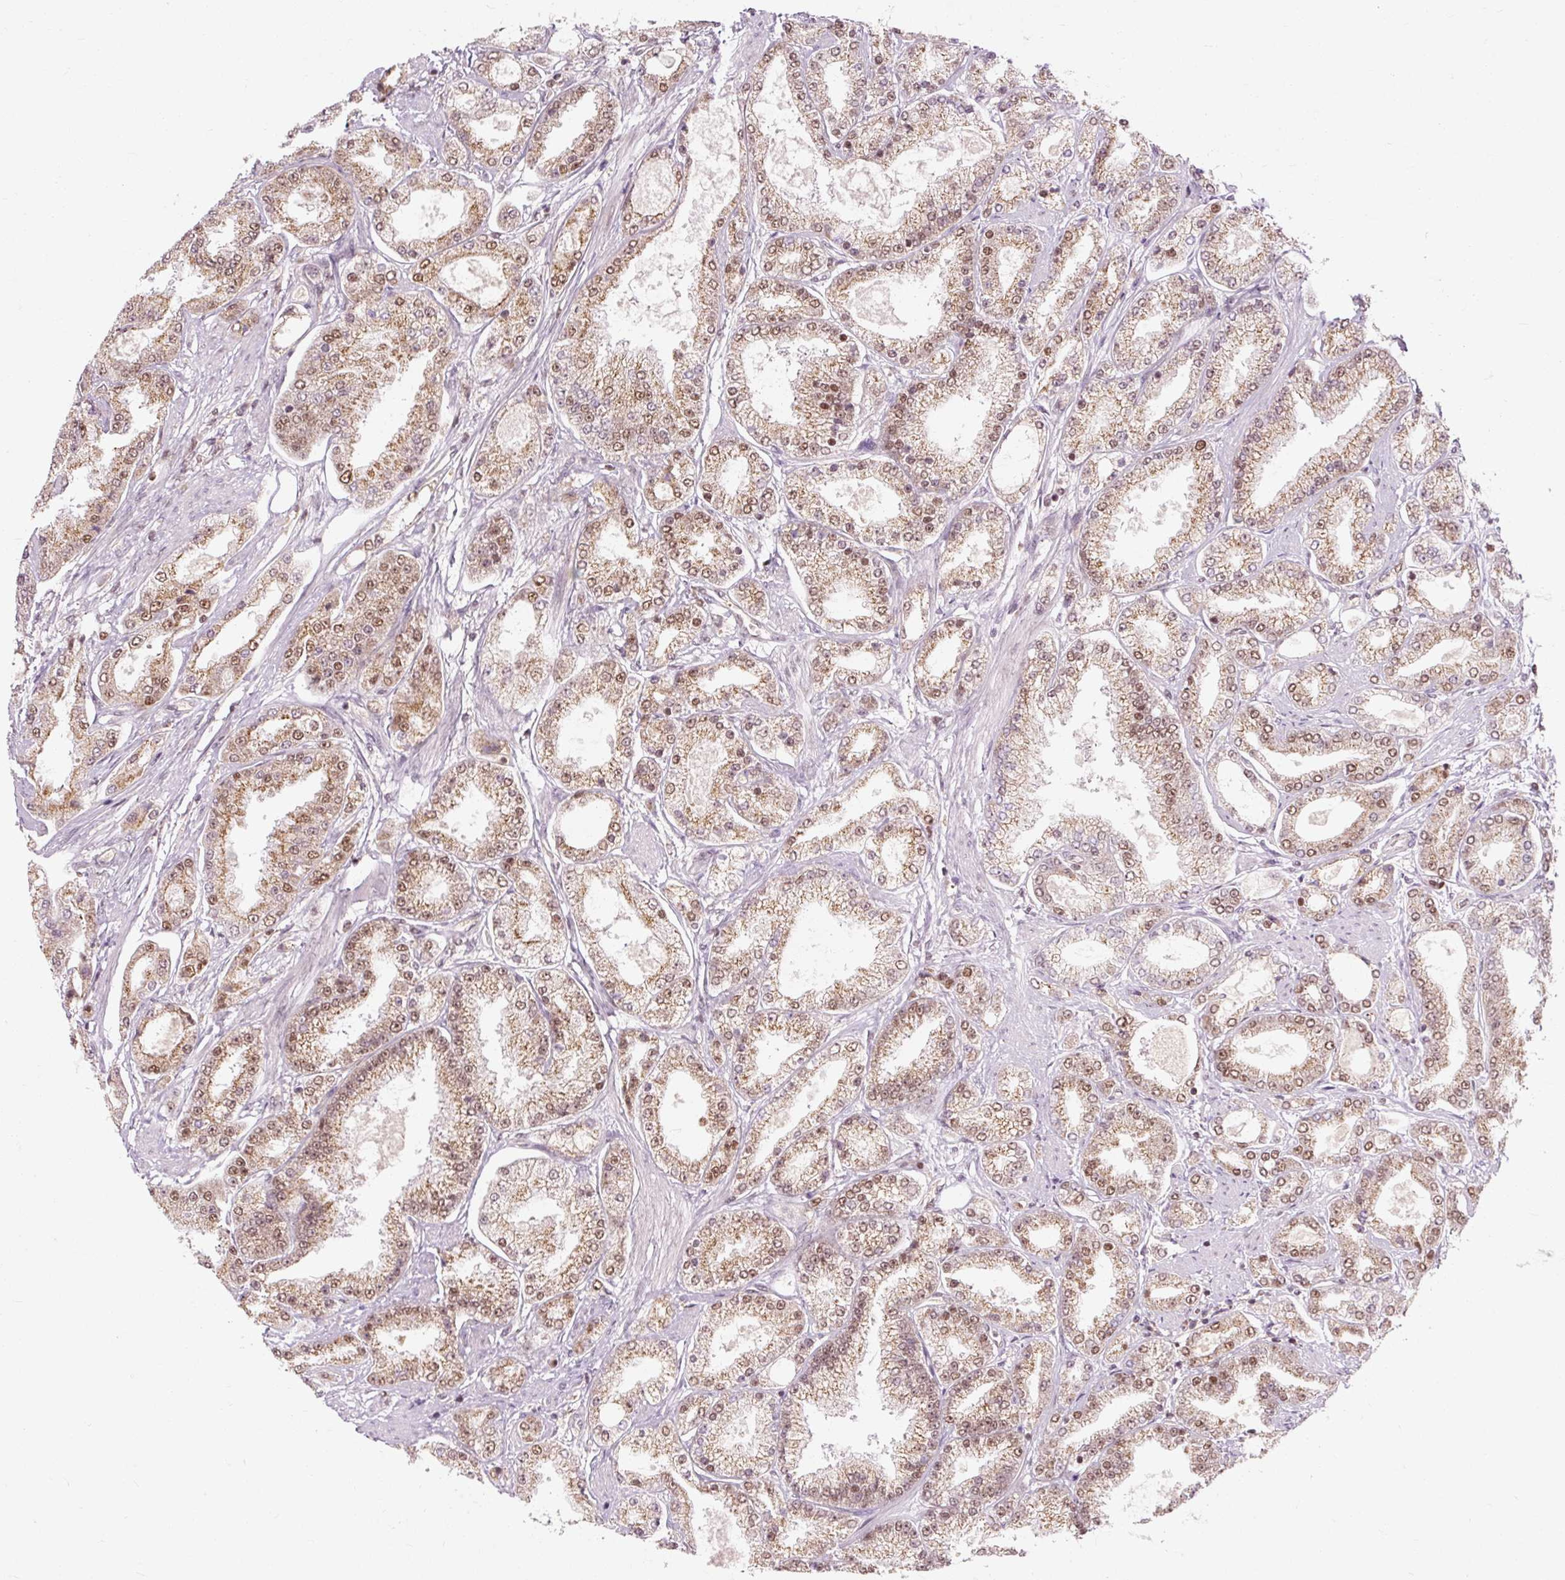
{"staining": {"intensity": "moderate", "quantity": ">75%", "location": "cytoplasmic/membranous,nuclear"}, "tissue": "prostate cancer", "cell_type": "Tumor cells", "image_type": "cancer", "snomed": [{"axis": "morphology", "description": "Adenocarcinoma, High grade"}, {"axis": "topography", "description": "Prostate"}], "caption": "Protein staining displays moderate cytoplasmic/membranous and nuclear positivity in about >75% of tumor cells in adenocarcinoma (high-grade) (prostate). Immunohistochemistry (ihc) stains the protein in brown and the nuclei are stained blue.", "gene": "CSTF1", "patient": {"sex": "male", "age": 69}}